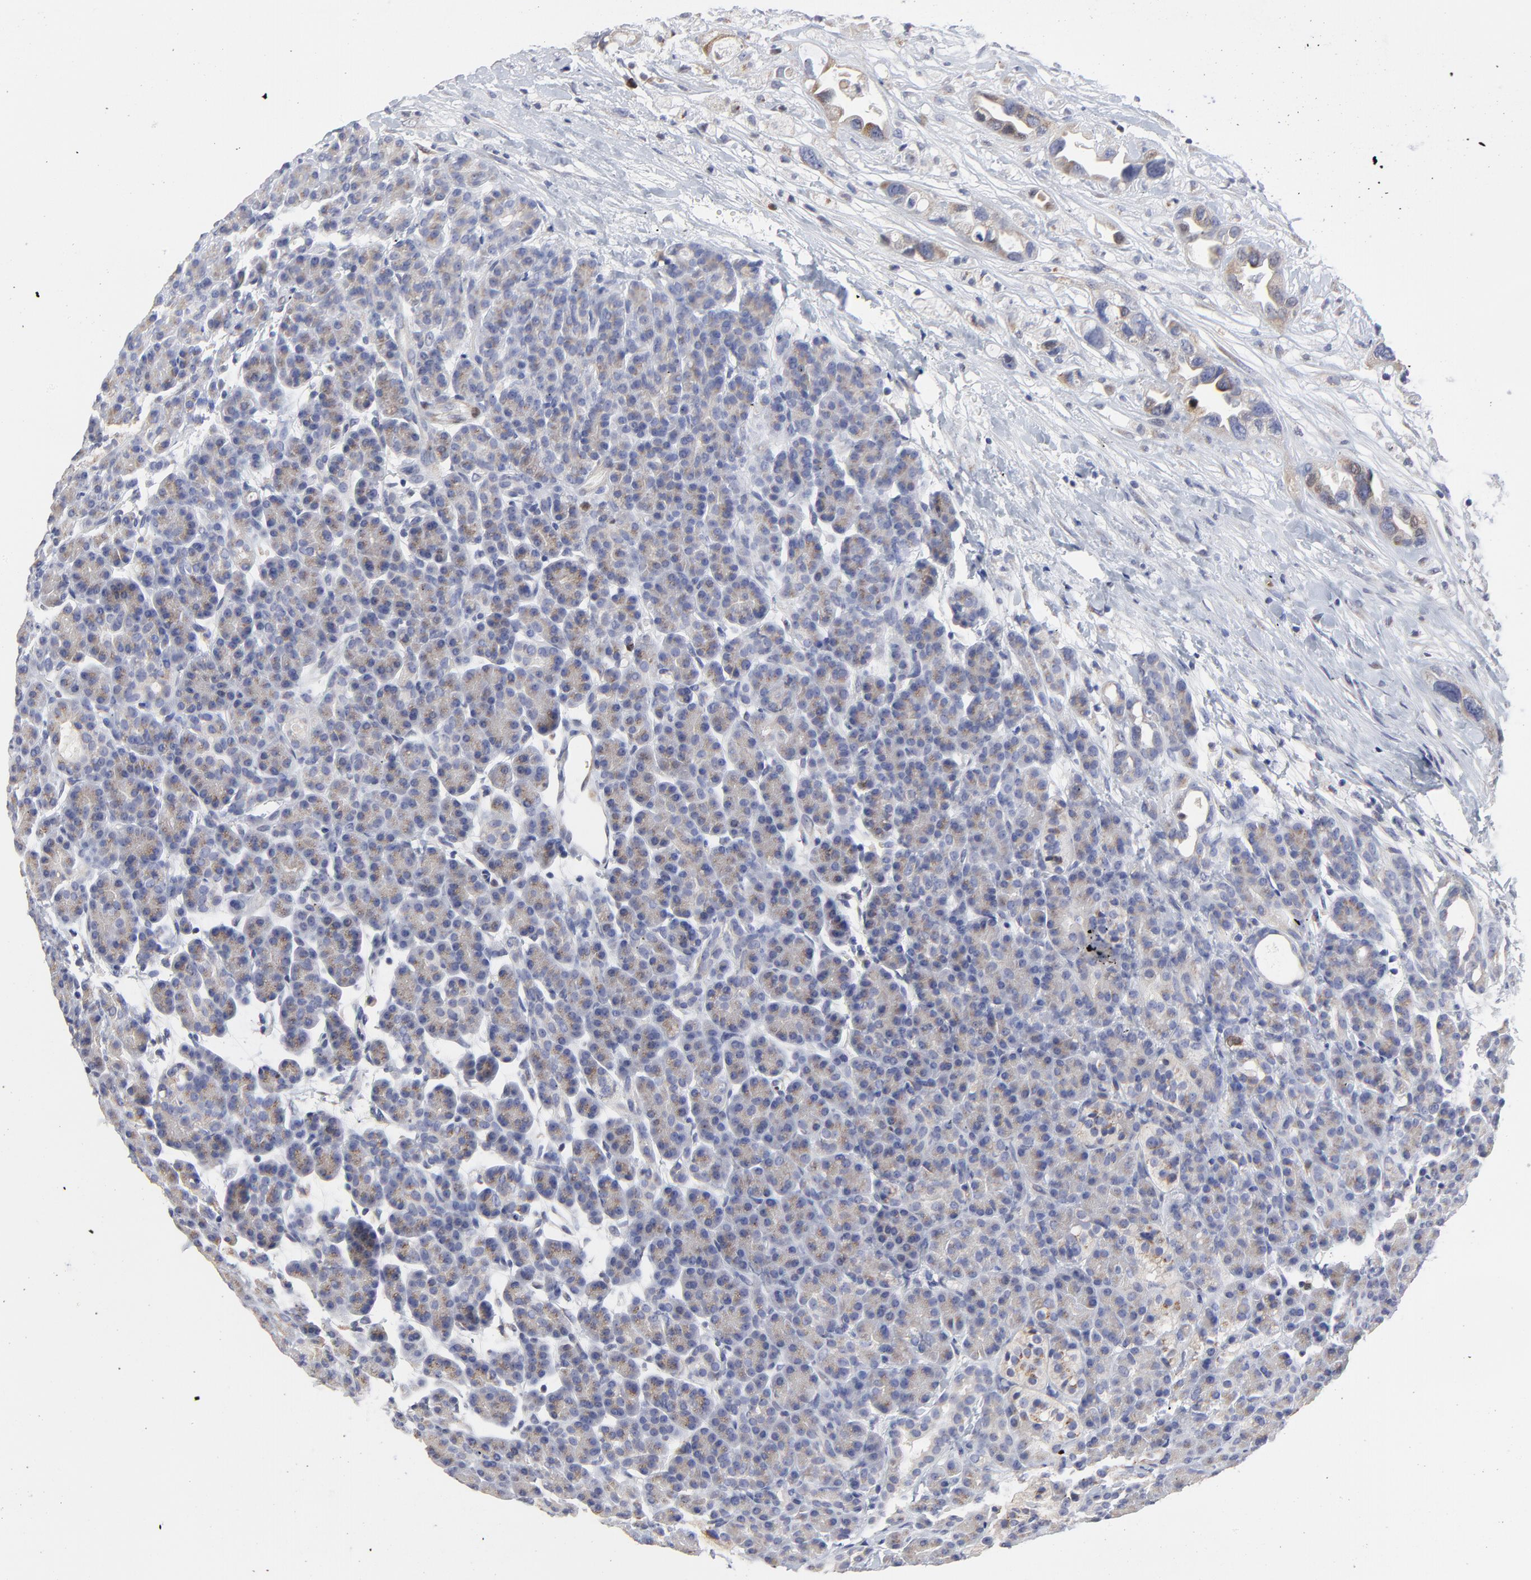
{"staining": {"intensity": "weak", "quantity": "<25%", "location": "cytoplasmic/membranous"}, "tissue": "pancreas", "cell_type": "Exocrine glandular cells", "image_type": "normal", "snomed": [{"axis": "morphology", "description": "Normal tissue, NOS"}, {"axis": "topography", "description": "Pancreas"}], "caption": "High magnification brightfield microscopy of unremarkable pancreas stained with DAB (brown) and counterstained with hematoxylin (blue): exocrine glandular cells show no significant expression.", "gene": "NCAPH", "patient": {"sex": "female", "age": 77}}